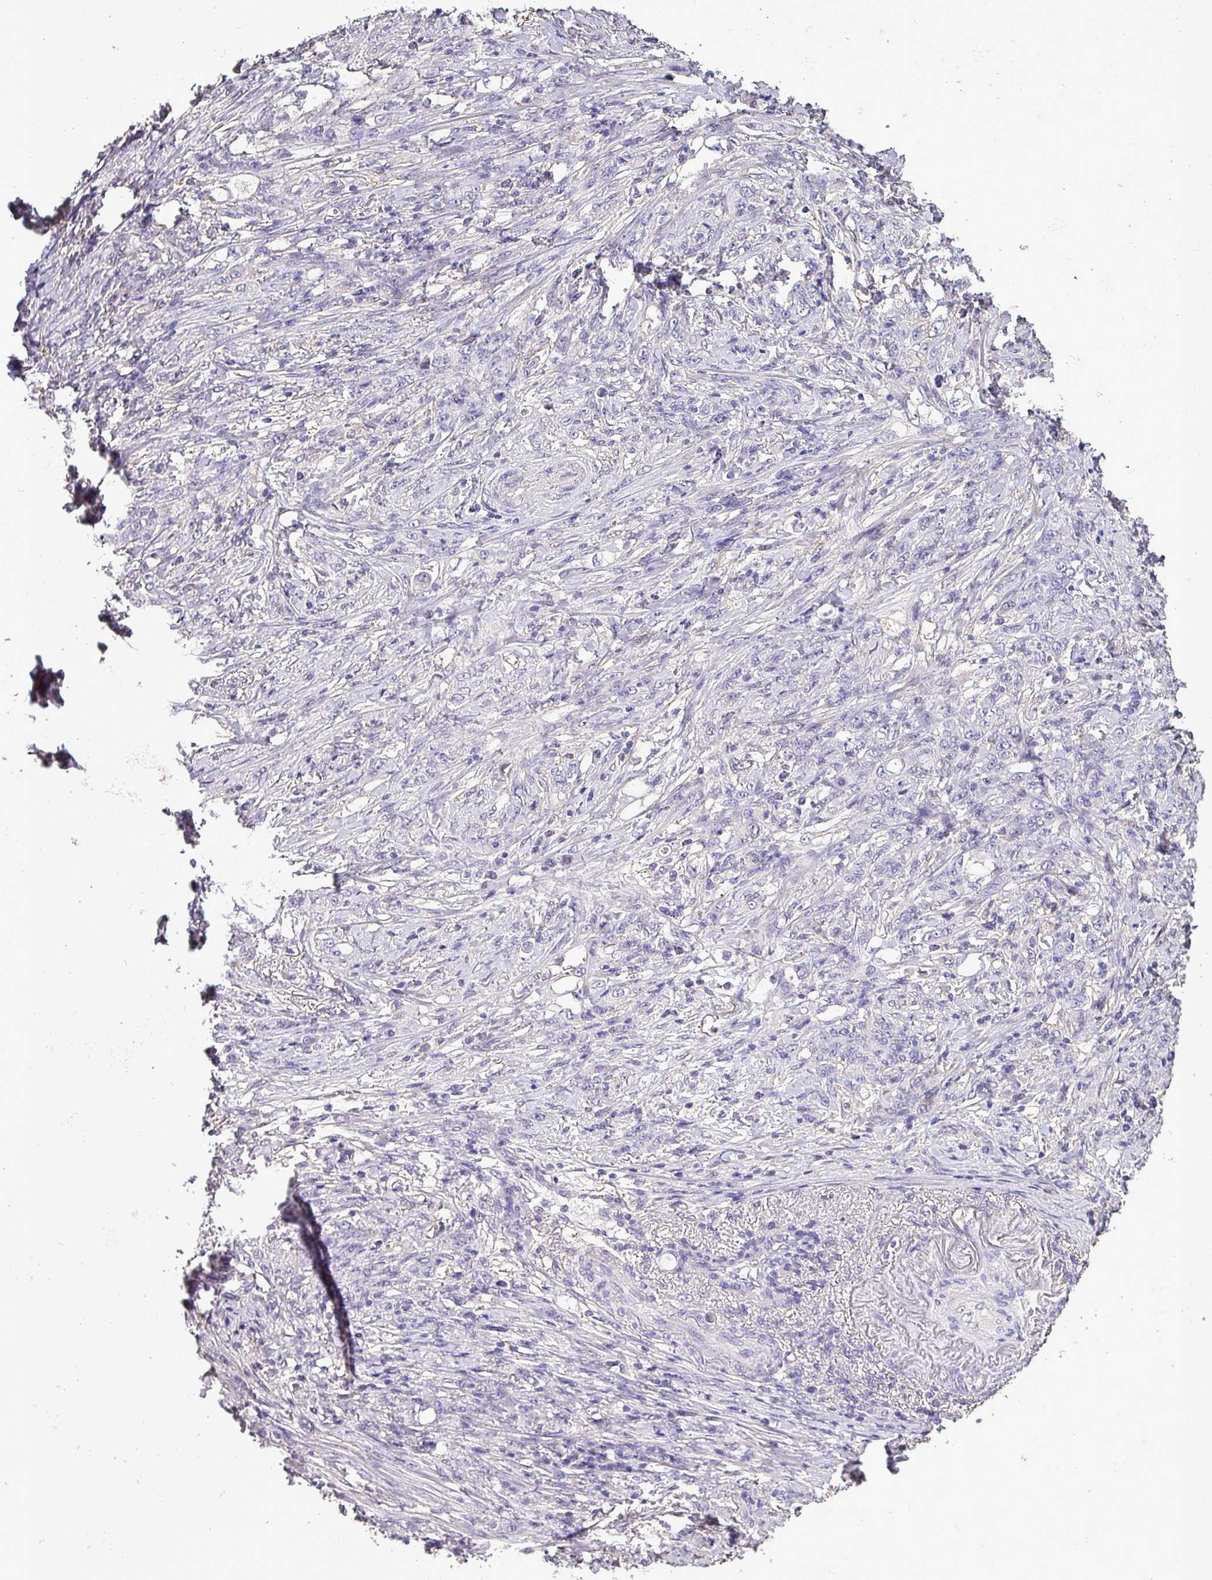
{"staining": {"intensity": "negative", "quantity": "none", "location": "none"}, "tissue": "stomach cancer", "cell_type": "Tumor cells", "image_type": "cancer", "snomed": [{"axis": "morphology", "description": "Adenocarcinoma, NOS"}, {"axis": "topography", "description": "Stomach"}], "caption": "IHC histopathology image of neoplastic tissue: human adenocarcinoma (stomach) stained with DAB (3,3'-diaminobenzidine) demonstrates no significant protein expression in tumor cells.", "gene": "HTRA4", "patient": {"sex": "female", "age": 79}}